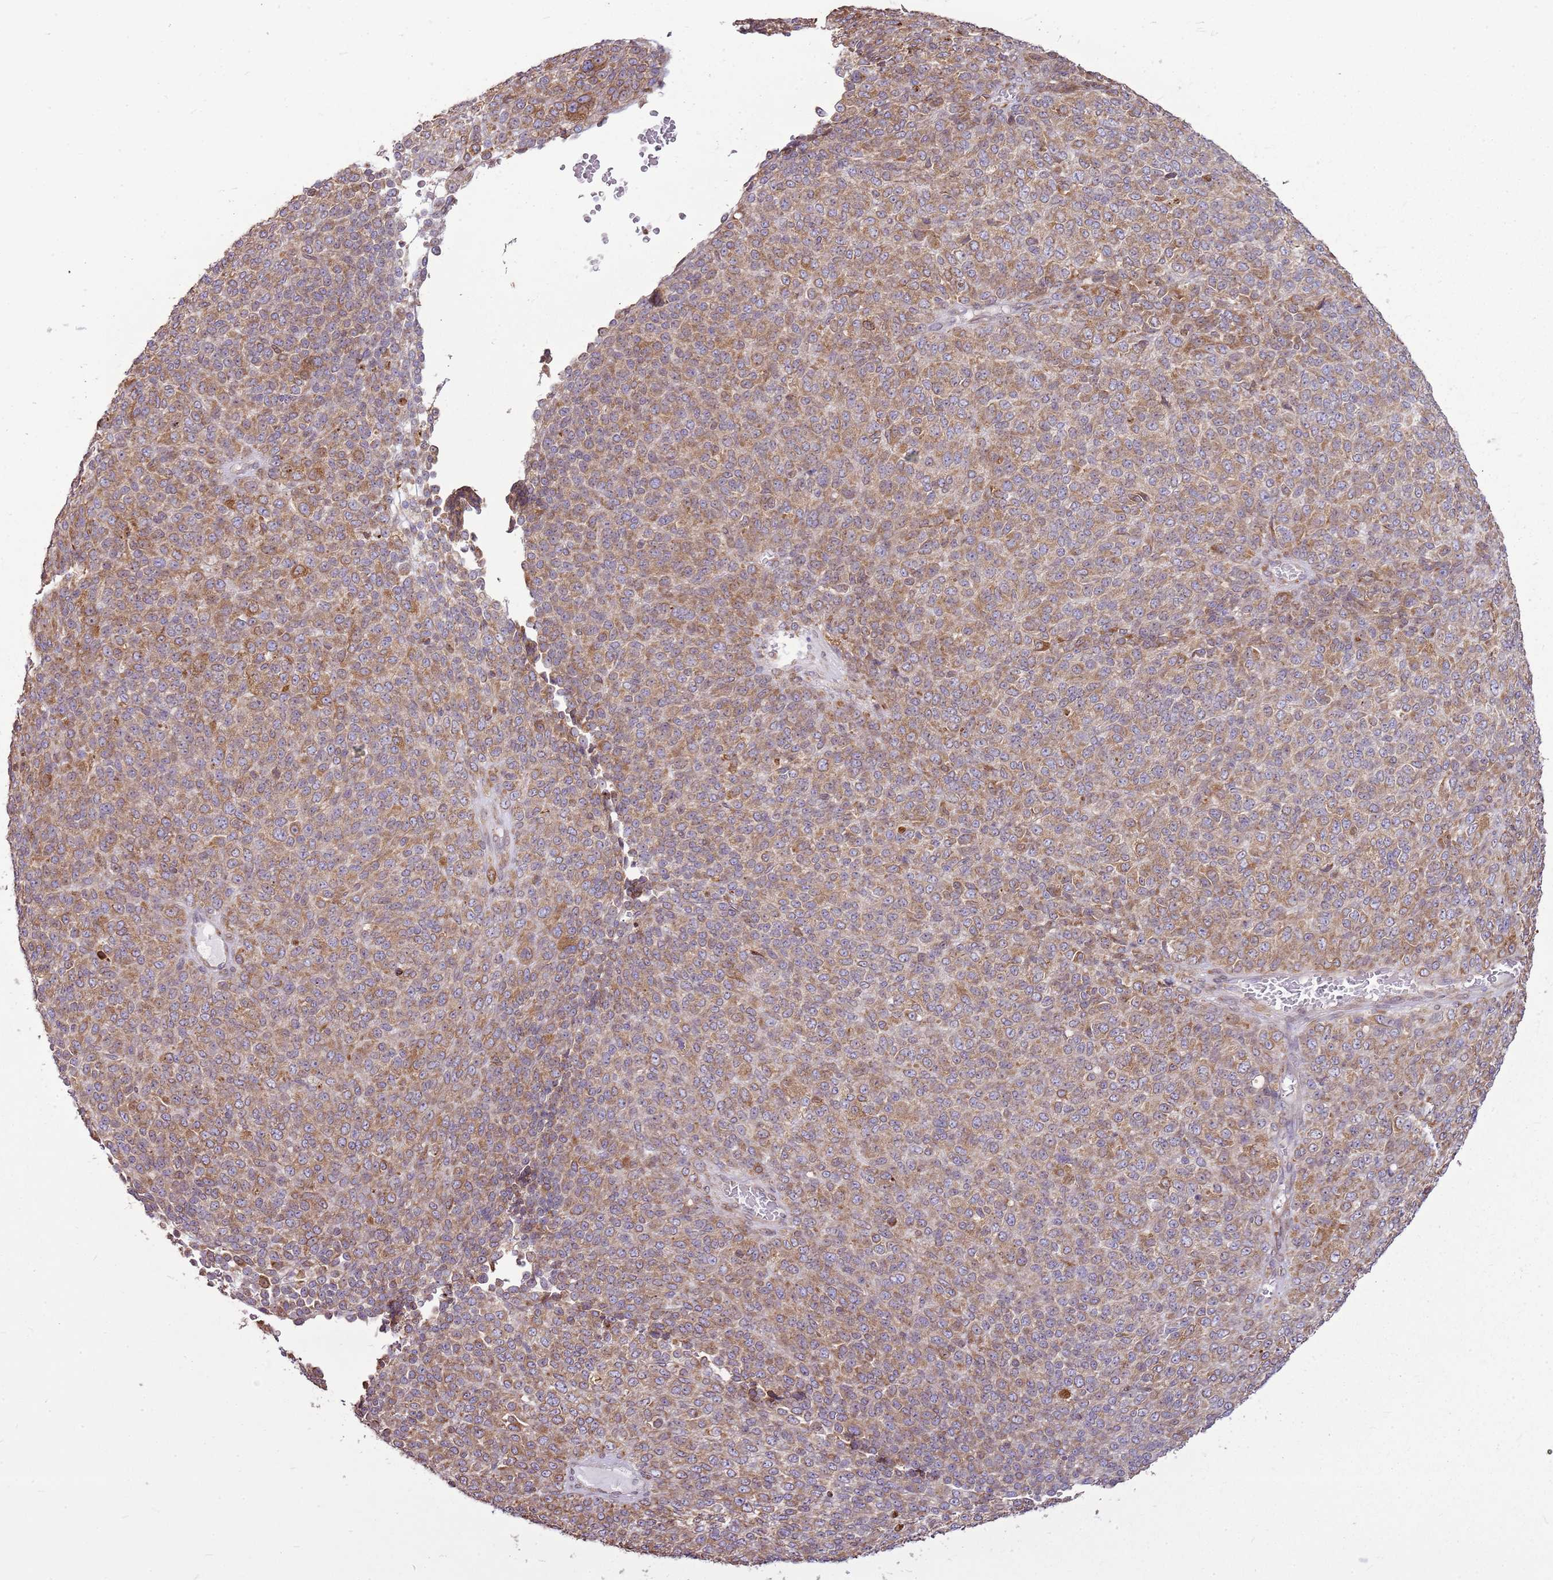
{"staining": {"intensity": "moderate", "quantity": ">75%", "location": "cytoplasmic/membranous"}, "tissue": "melanoma", "cell_type": "Tumor cells", "image_type": "cancer", "snomed": [{"axis": "morphology", "description": "Malignant melanoma, Metastatic site"}, {"axis": "topography", "description": "Brain"}], "caption": "Human malignant melanoma (metastatic site) stained for a protein (brown) displays moderate cytoplasmic/membranous positive positivity in approximately >75% of tumor cells.", "gene": "TMED10", "patient": {"sex": "female", "age": 56}}